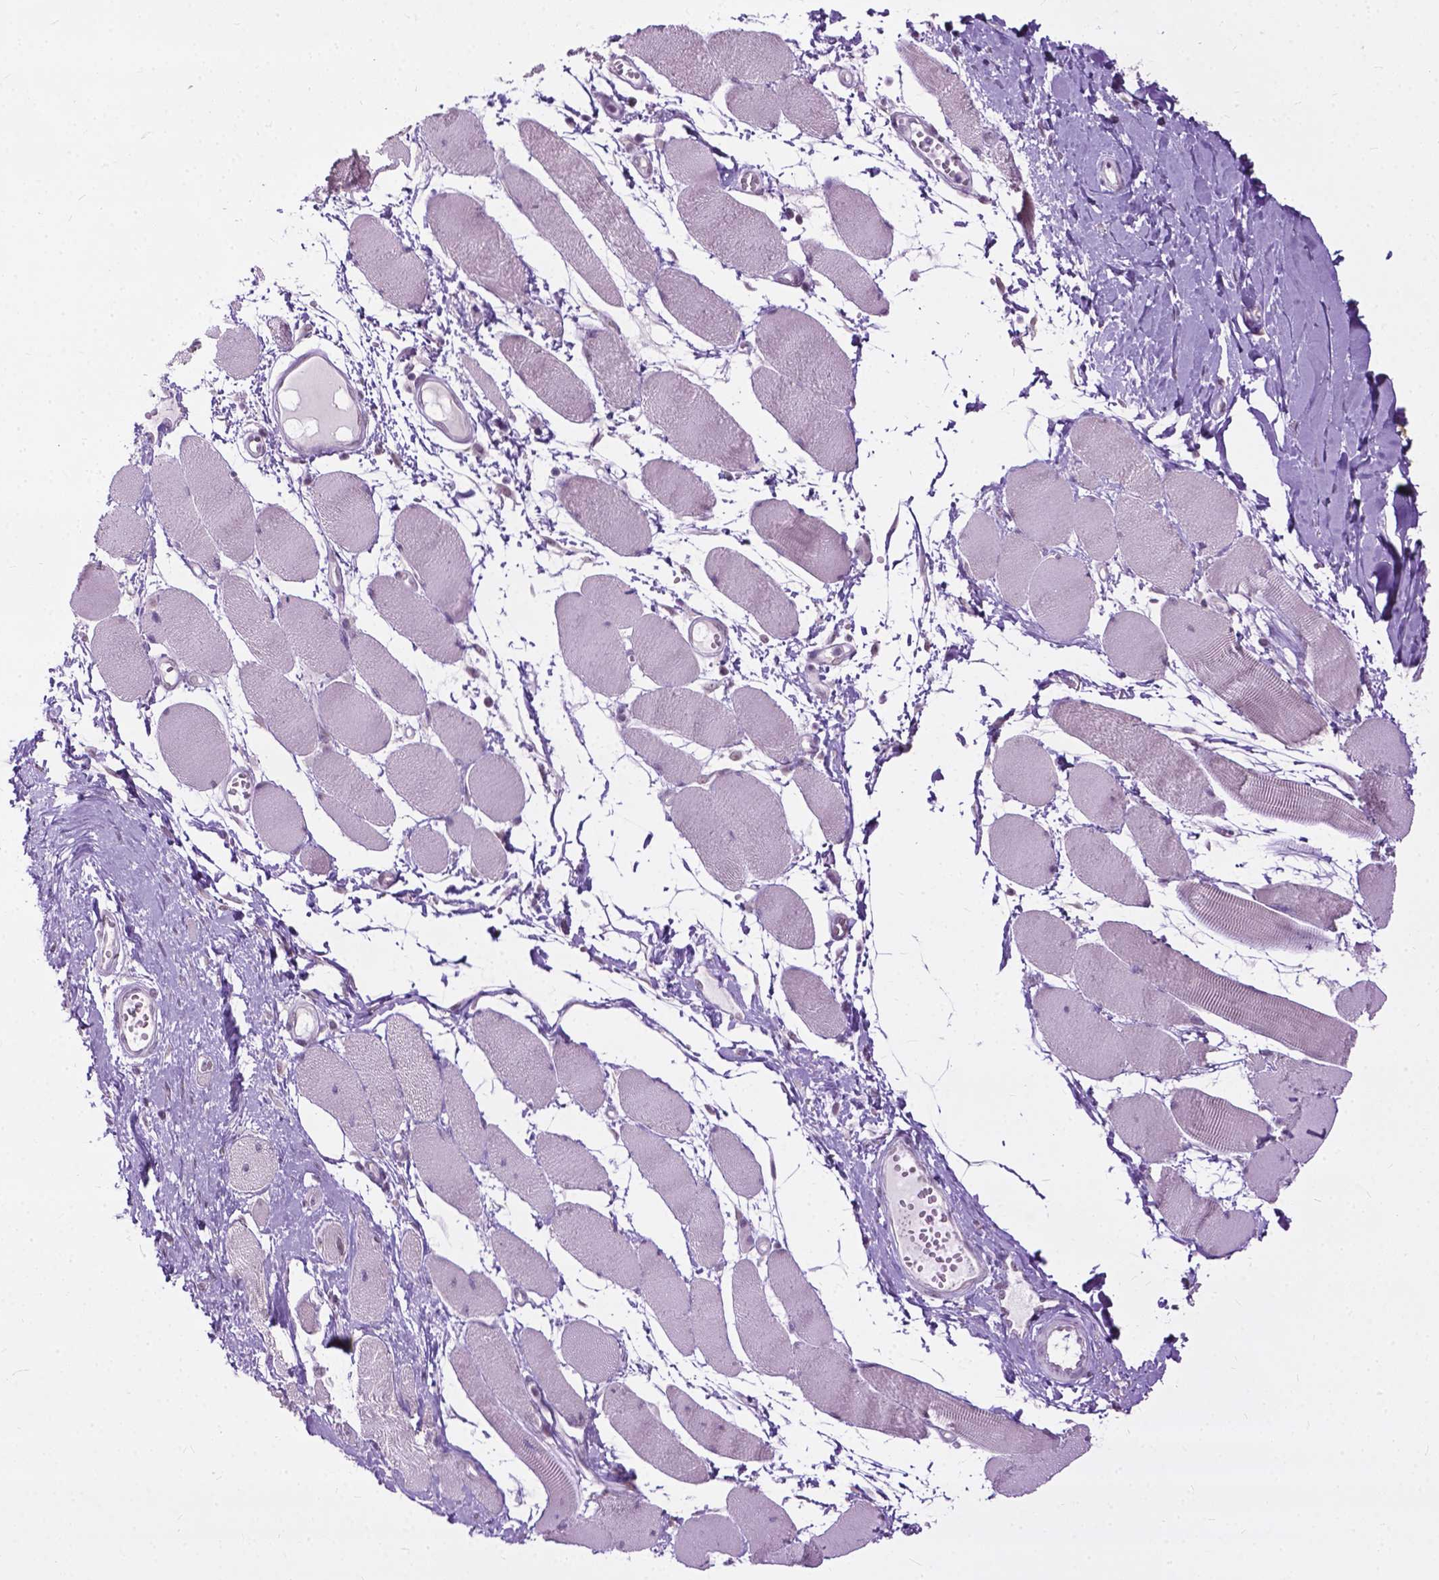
{"staining": {"intensity": "negative", "quantity": "none", "location": "none"}, "tissue": "skeletal muscle", "cell_type": "Myocytes", "image_type": "normal", "snomed": [{"axis": "morphology", "description": "Normal tissue, NOS"}, {"axis": "topography", "description": "Skeletal muscle"}], "caption": "An immunohistochemistry histopathology image of benign skeletal muscle is shown. There is no staining in myocytes of skeletal muscle. (DAB immunohistochemistry (IHC), high magnification).", "gene": "GPR37L1", "patient": {"sex": "female", "age": 75}}